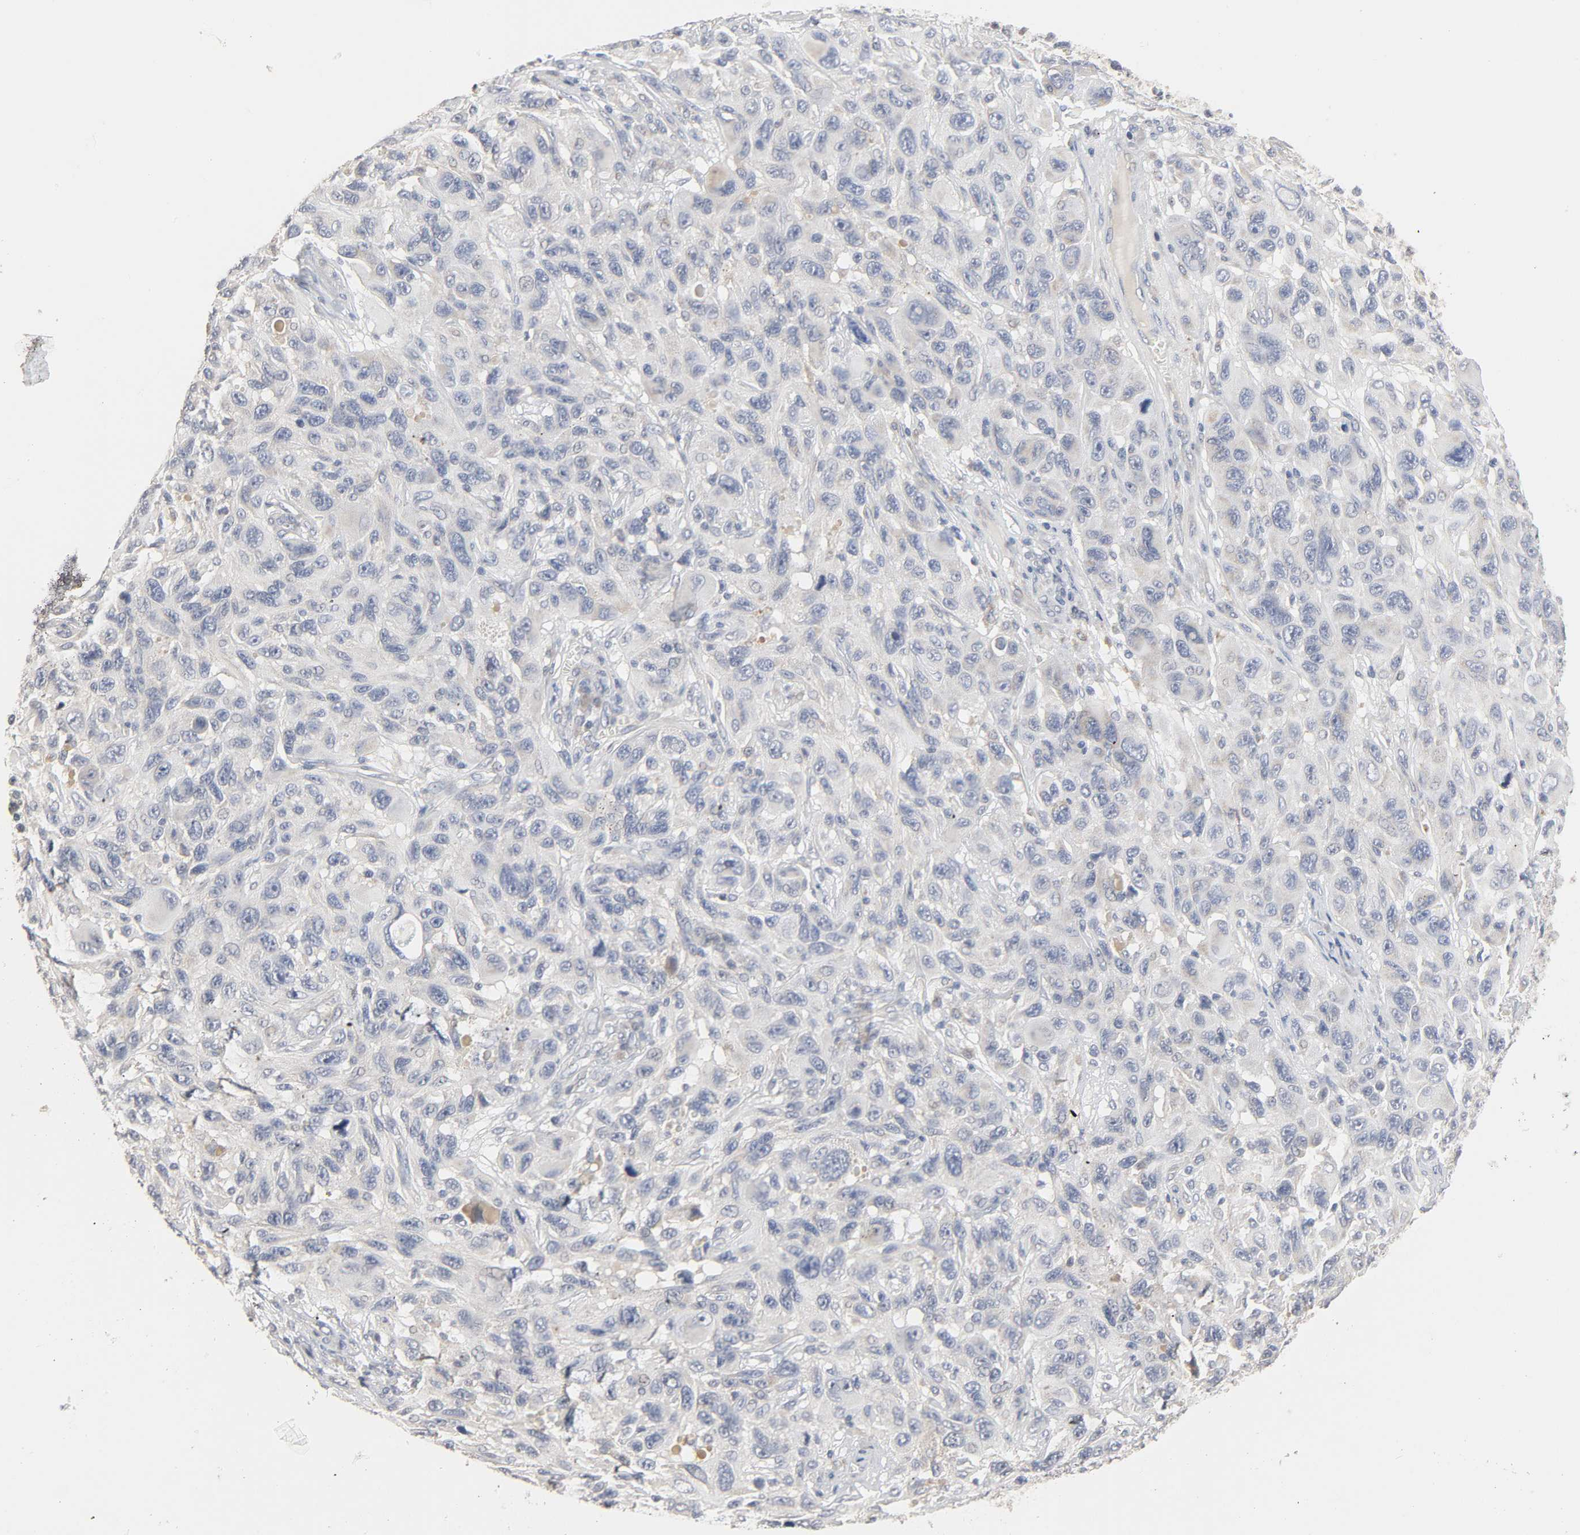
{"staining": {"intensity": "negative", "quantity": "none", "location": "none"}, "tissue": "melanoma", "cell_type": "Tumor cells", "image_type": "cancer", "snomed": [{"axis": "morphology", "description": "Malignant melanoma, NOS"}, {"axis": "topography", "description": "Skin"}], "caption": "The photomicrograph displays no staining of tumor cells in melanoma.", "gene": "CLEC4E", "patient": {"sex": "male", "age": 53}}